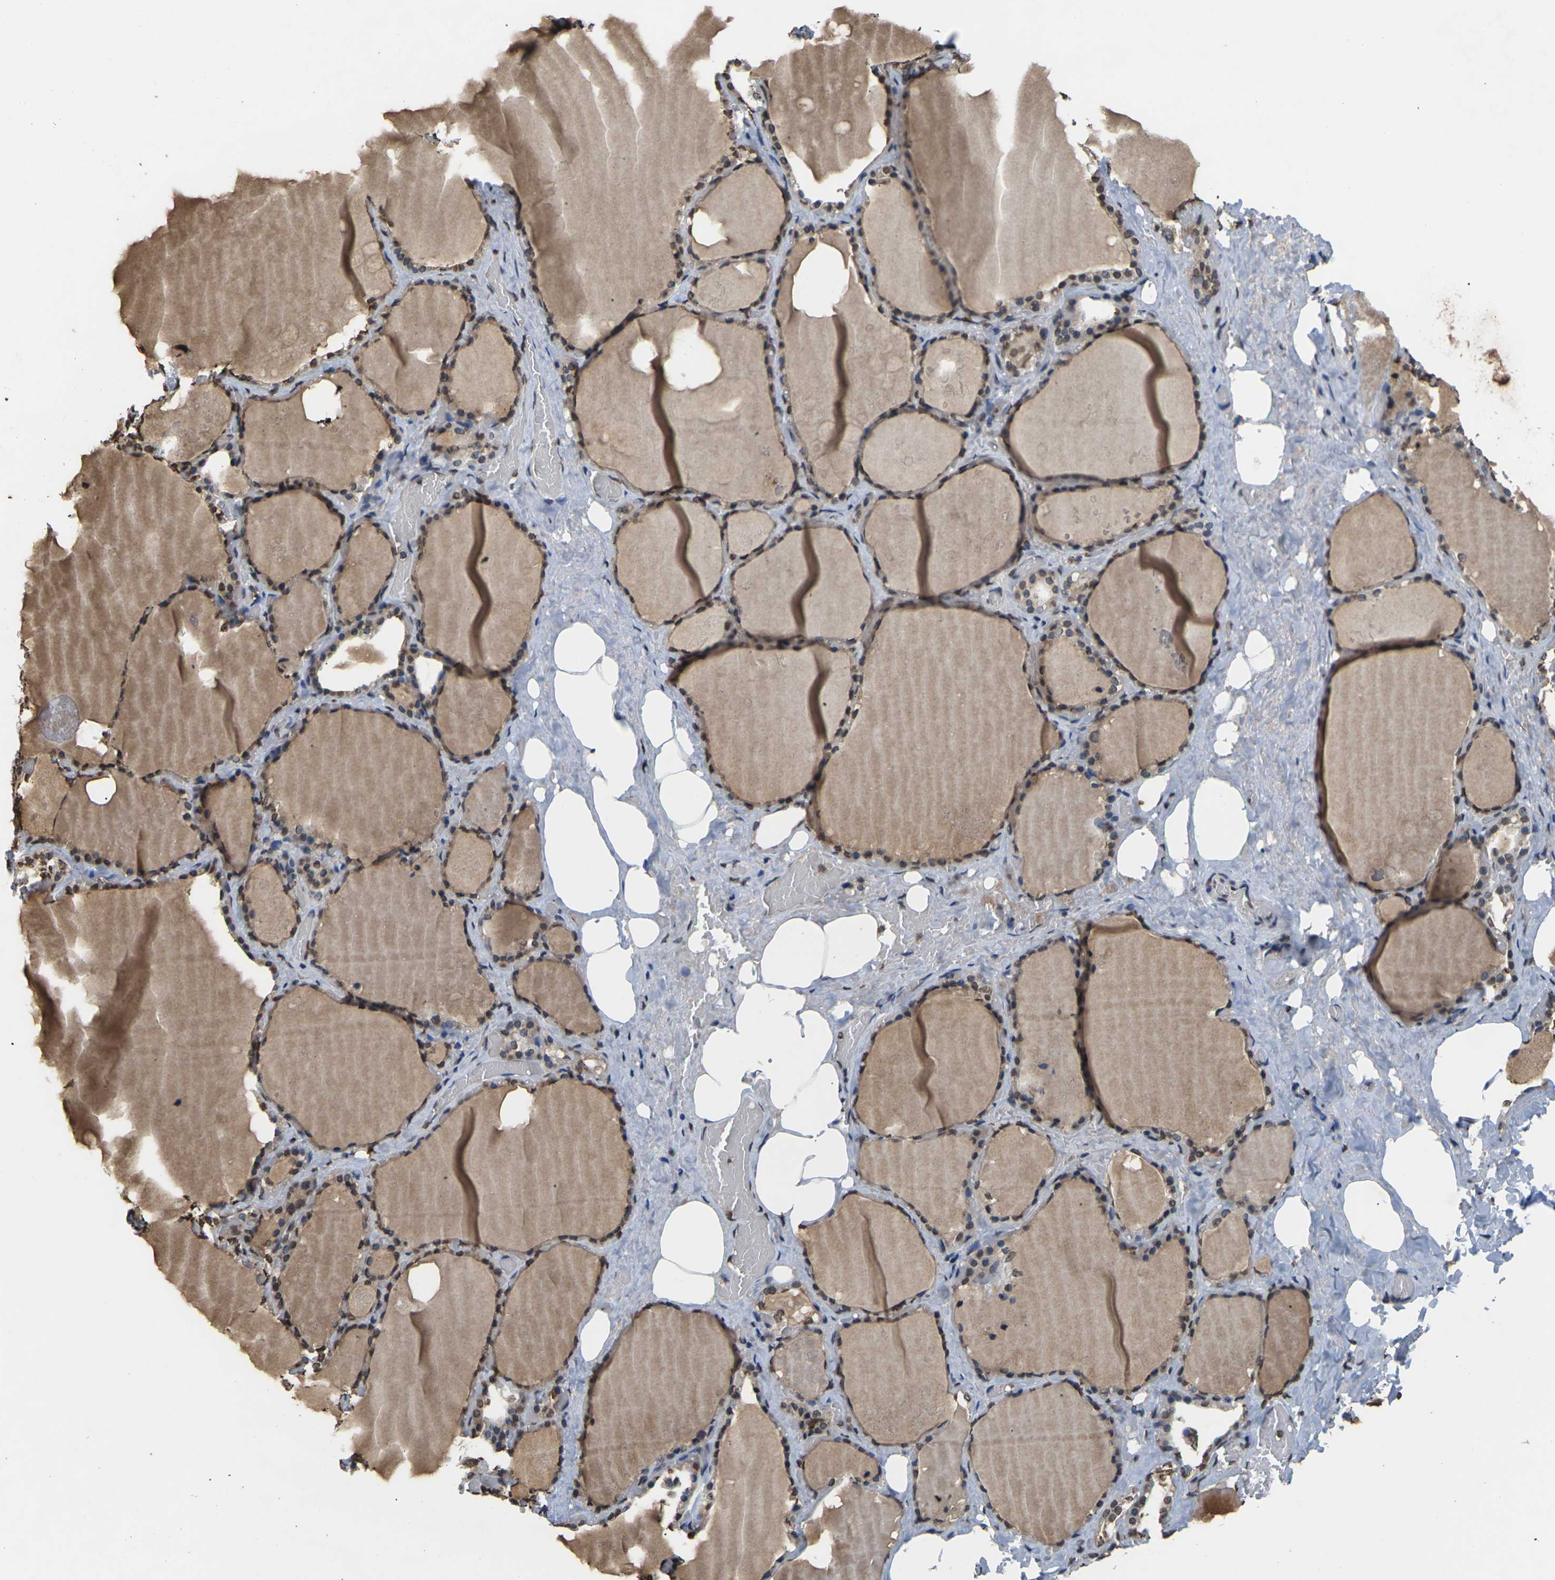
{"staining": {"intensity": "strong", "quantity": ">75%", "location": "nuclear"}, "tissue": "thyroid gland", "cell_type": "Glandular cells", "image_type": "normal", "snomed": [{"axis": "morphology", "description": "Normal tissue, NOS"}, {"axis": "topography", "description": "Thyroid gland"}], "caption": "Thyroid gland stained with immunohistochemistry (IHC) shows strong nuclear positivity in about >75% of glandular cells. Immunohistochemistry stains the protein of interest in brown and the nuclei are stained blue.", "gene": "EMSY", "patient": {"sex": "male", "age": 61}}